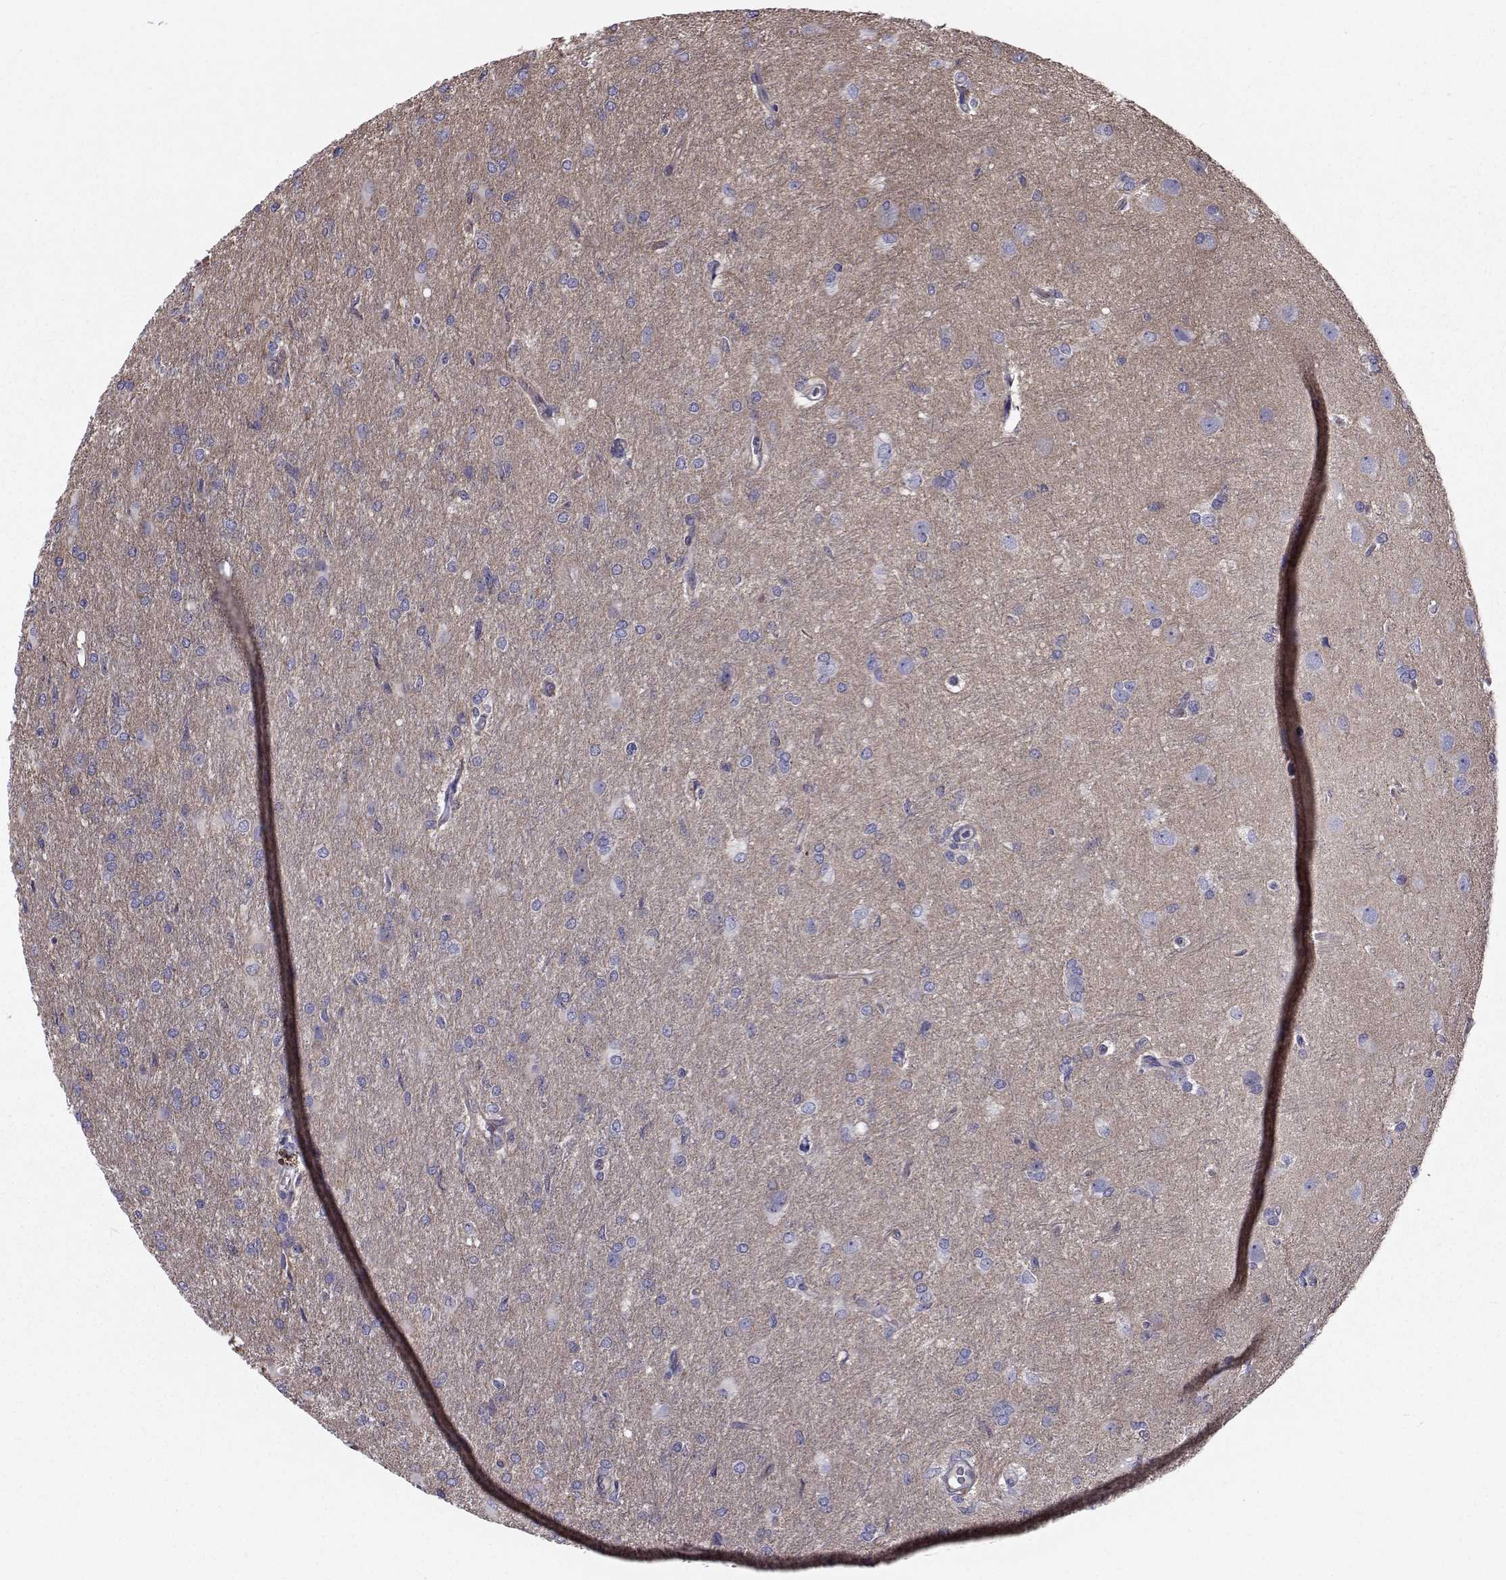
{"staining": {"intensity": "negative", "quantity": "none", "location": "none"}, "tissue": "glioma", "cell_type": "Tumor cells", "image_type": "cancer", "snomed": [{"axis": "morphology", "description": "Glioma, malignant, High grade"}, {"axis": "topography", "description": "Brain"}], "caption": "This is an IHC photomicrograph of human high-grade glioma (malignant). There is no staining in tumor cells.", "gene": "QPCT", "patient": {"sex": "male", "age": 68}}